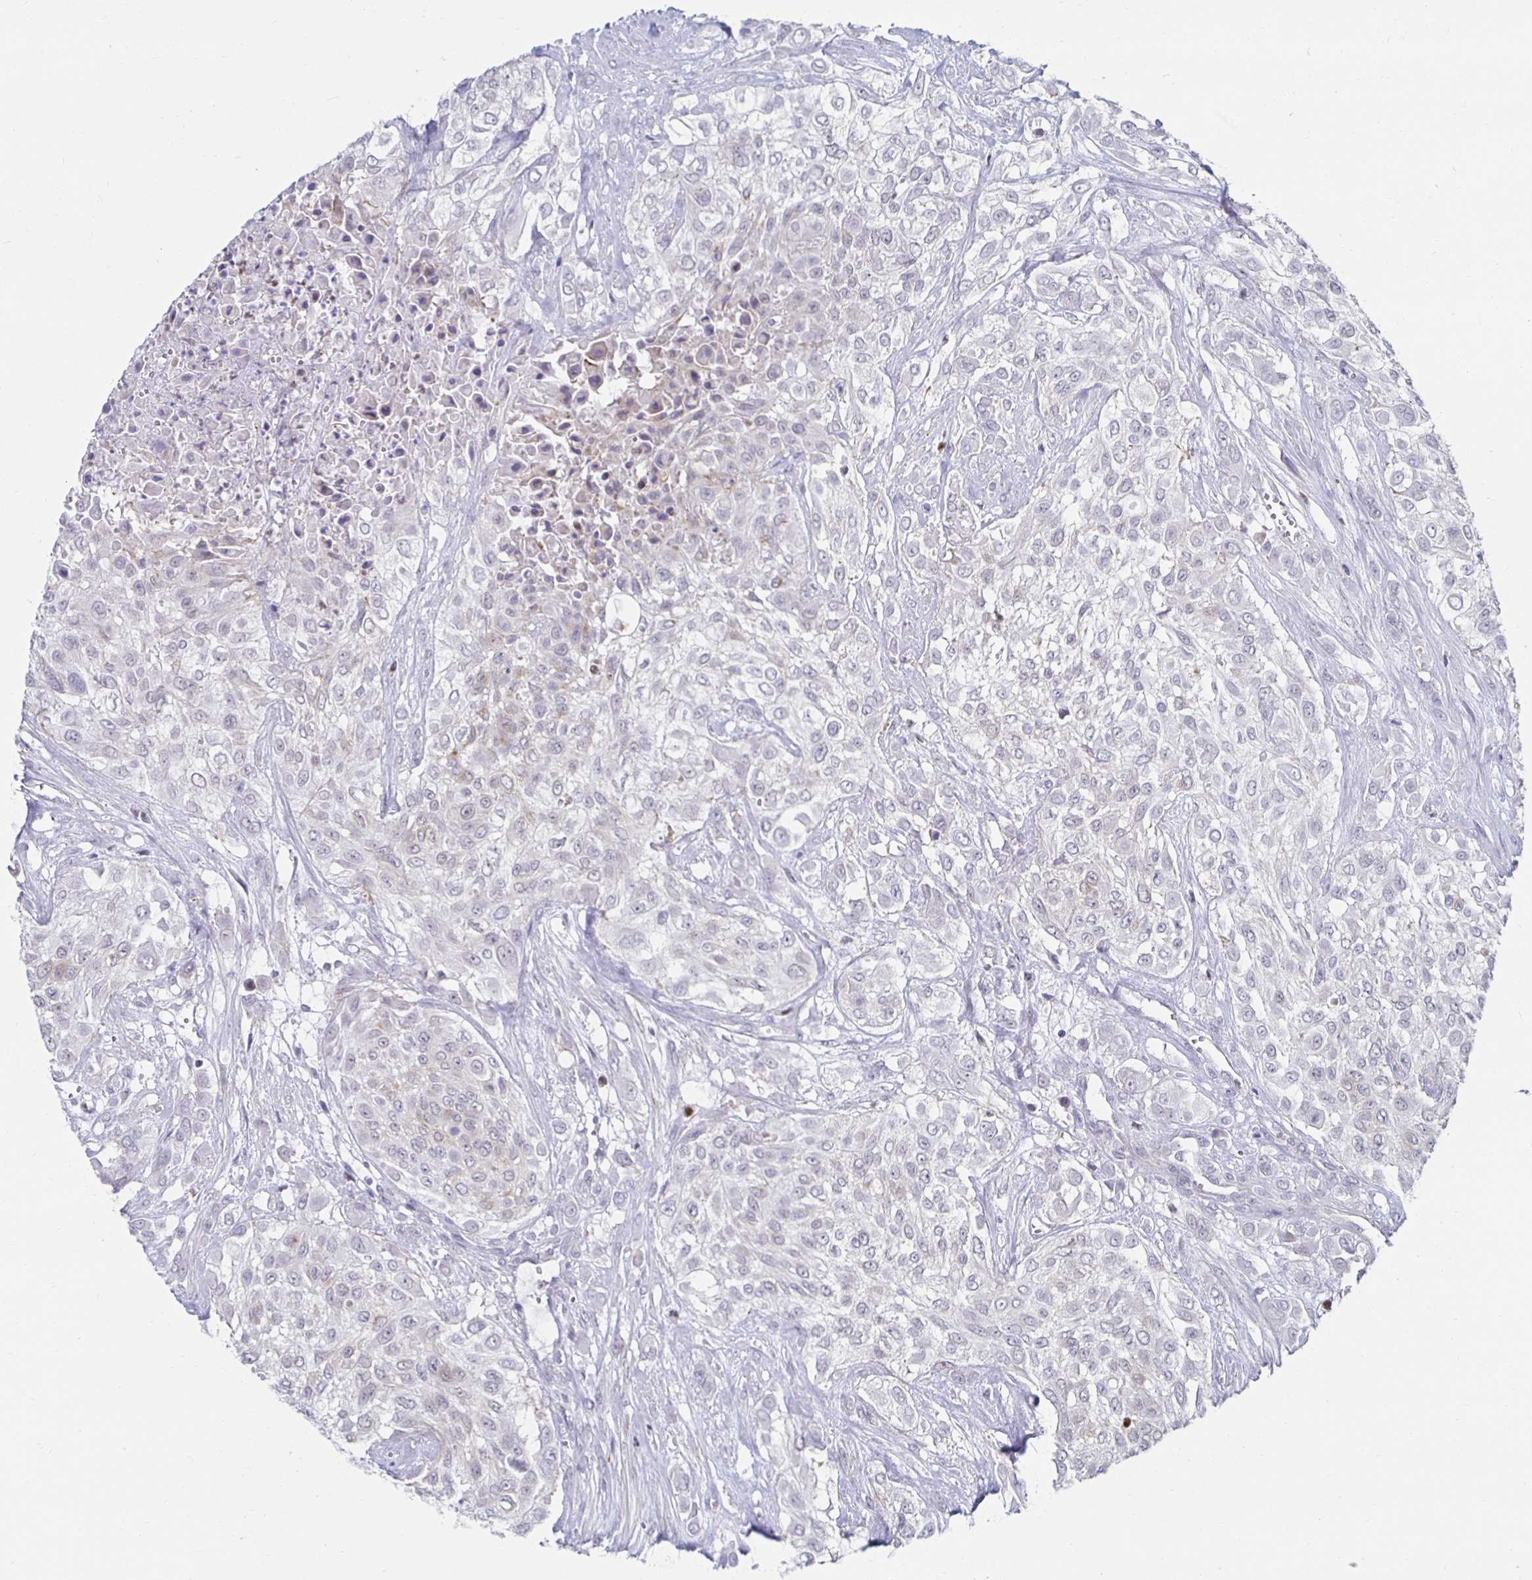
{"staining": {"intensity": "negative", "quantity": "none", "location": "none"}, "tissue": "urothelial cancer", "cell_type": "Tumor cells", "image_type": "cancer", "snomed": [{"axis": "morphology", "description": "Urothelial carcinoma, High grade"}, {"axis": "topography", "description": "Urinary bladder"}], "caption": "High-grade urothelial carcinoma stained for a protein using immunohistochemistry (IHC) displays no positivity tumor cells.", "gene": "NOCT", "patient": {"sex": "male", "age": 57}}